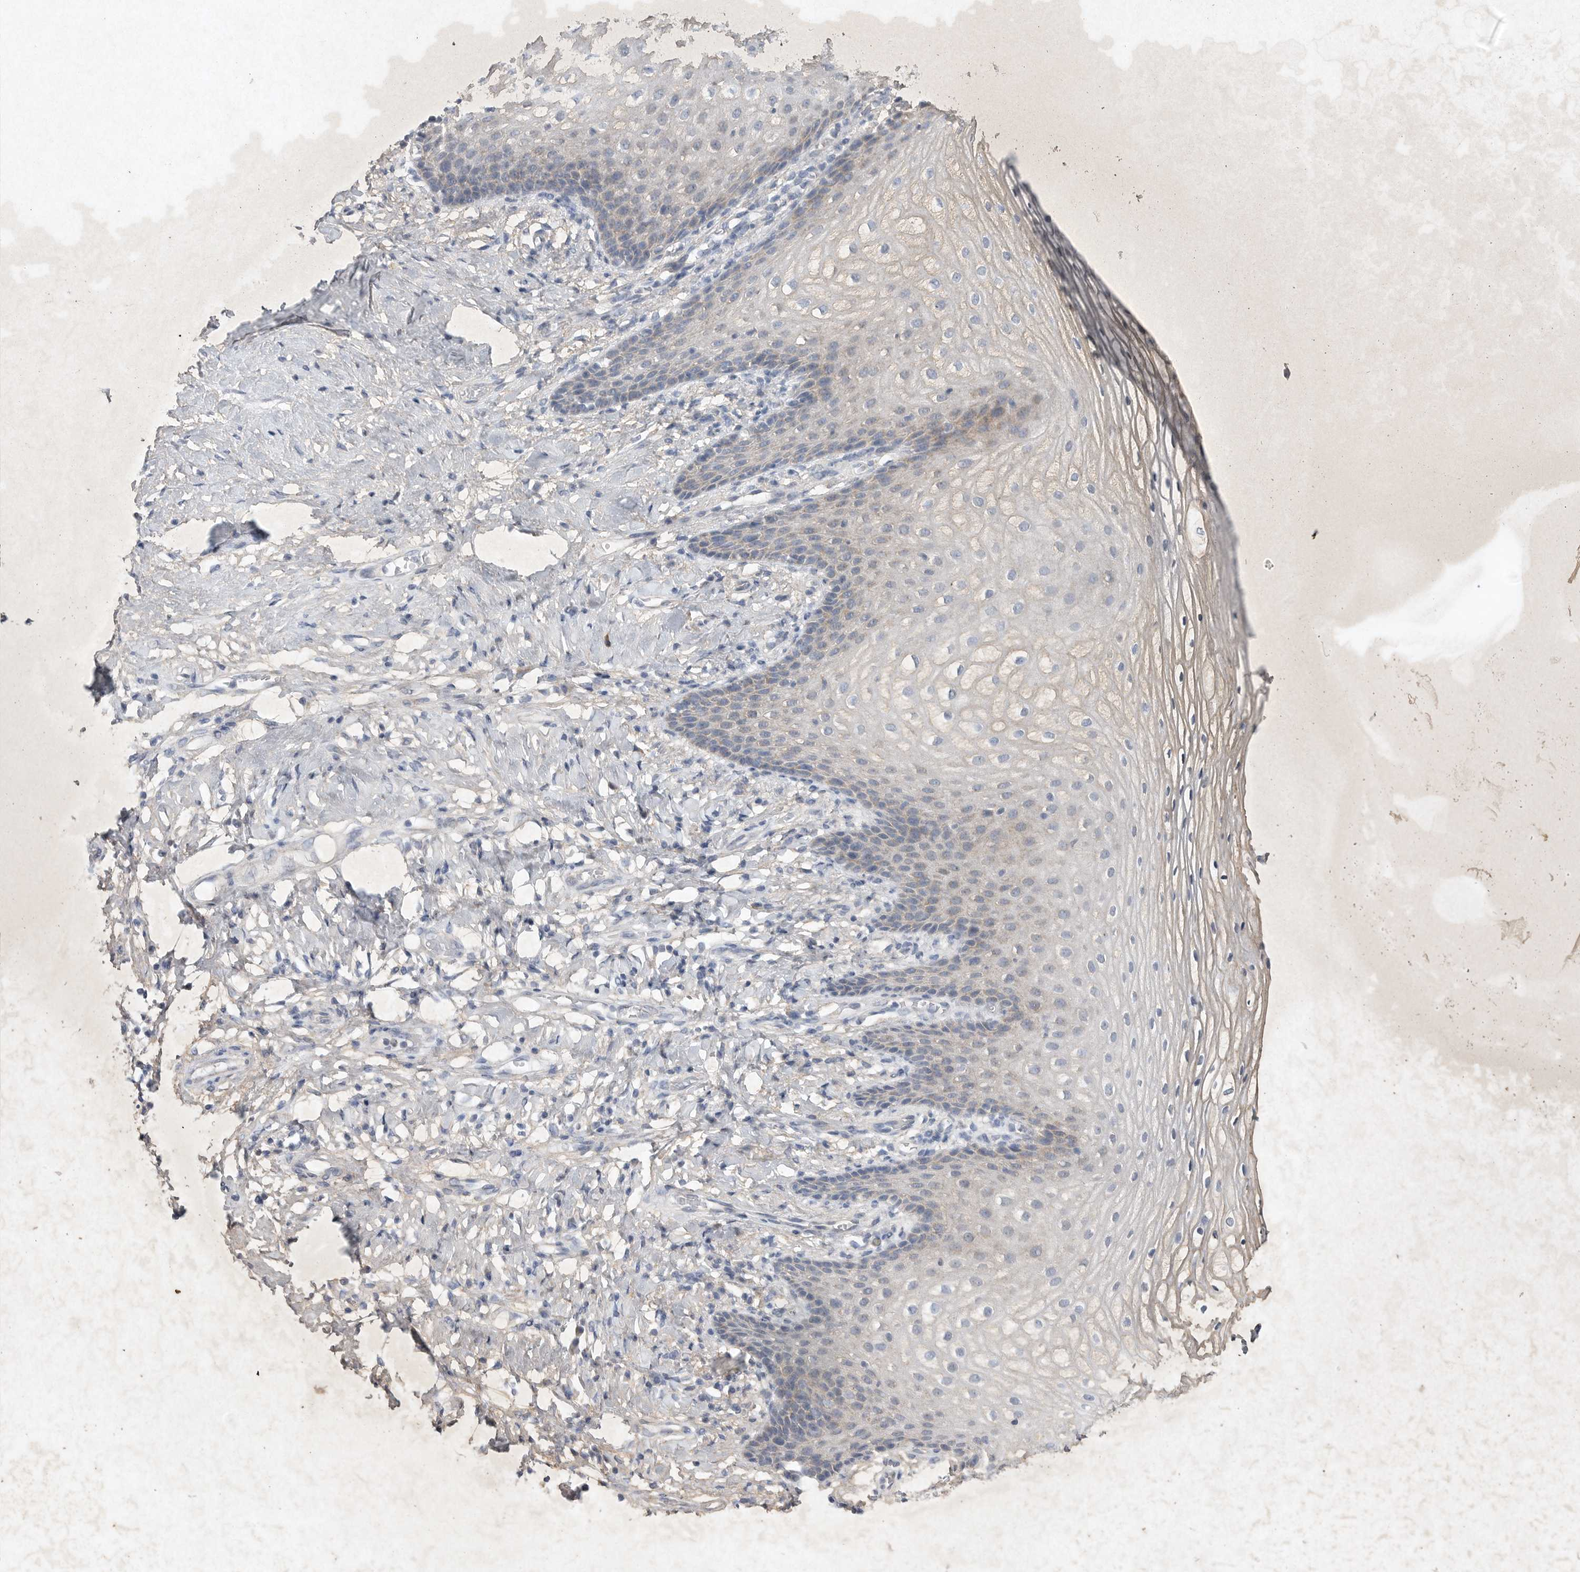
{"staining": {"intensity": "moderate", "quantity": "<25%", "location": "cytoplasmic/membranous"}, "tissue": "vagina", "cell_type": "Squamous epithelial cells", "image_type": "normal", "snomed": [{"axis": "morphology", "description": "Normal tissue, NOS"}, {"axis": "topography", "description": "Vagina"}], "caption": "Immunohistochemical staining of benign human vagina reveals <25% levels of moderate cytoplasmic/membranous protein positivity in approximately <25% of squamous epithelial cells.", "gene": "DDR1", "patient": {"sex": "female", "age": 60}}